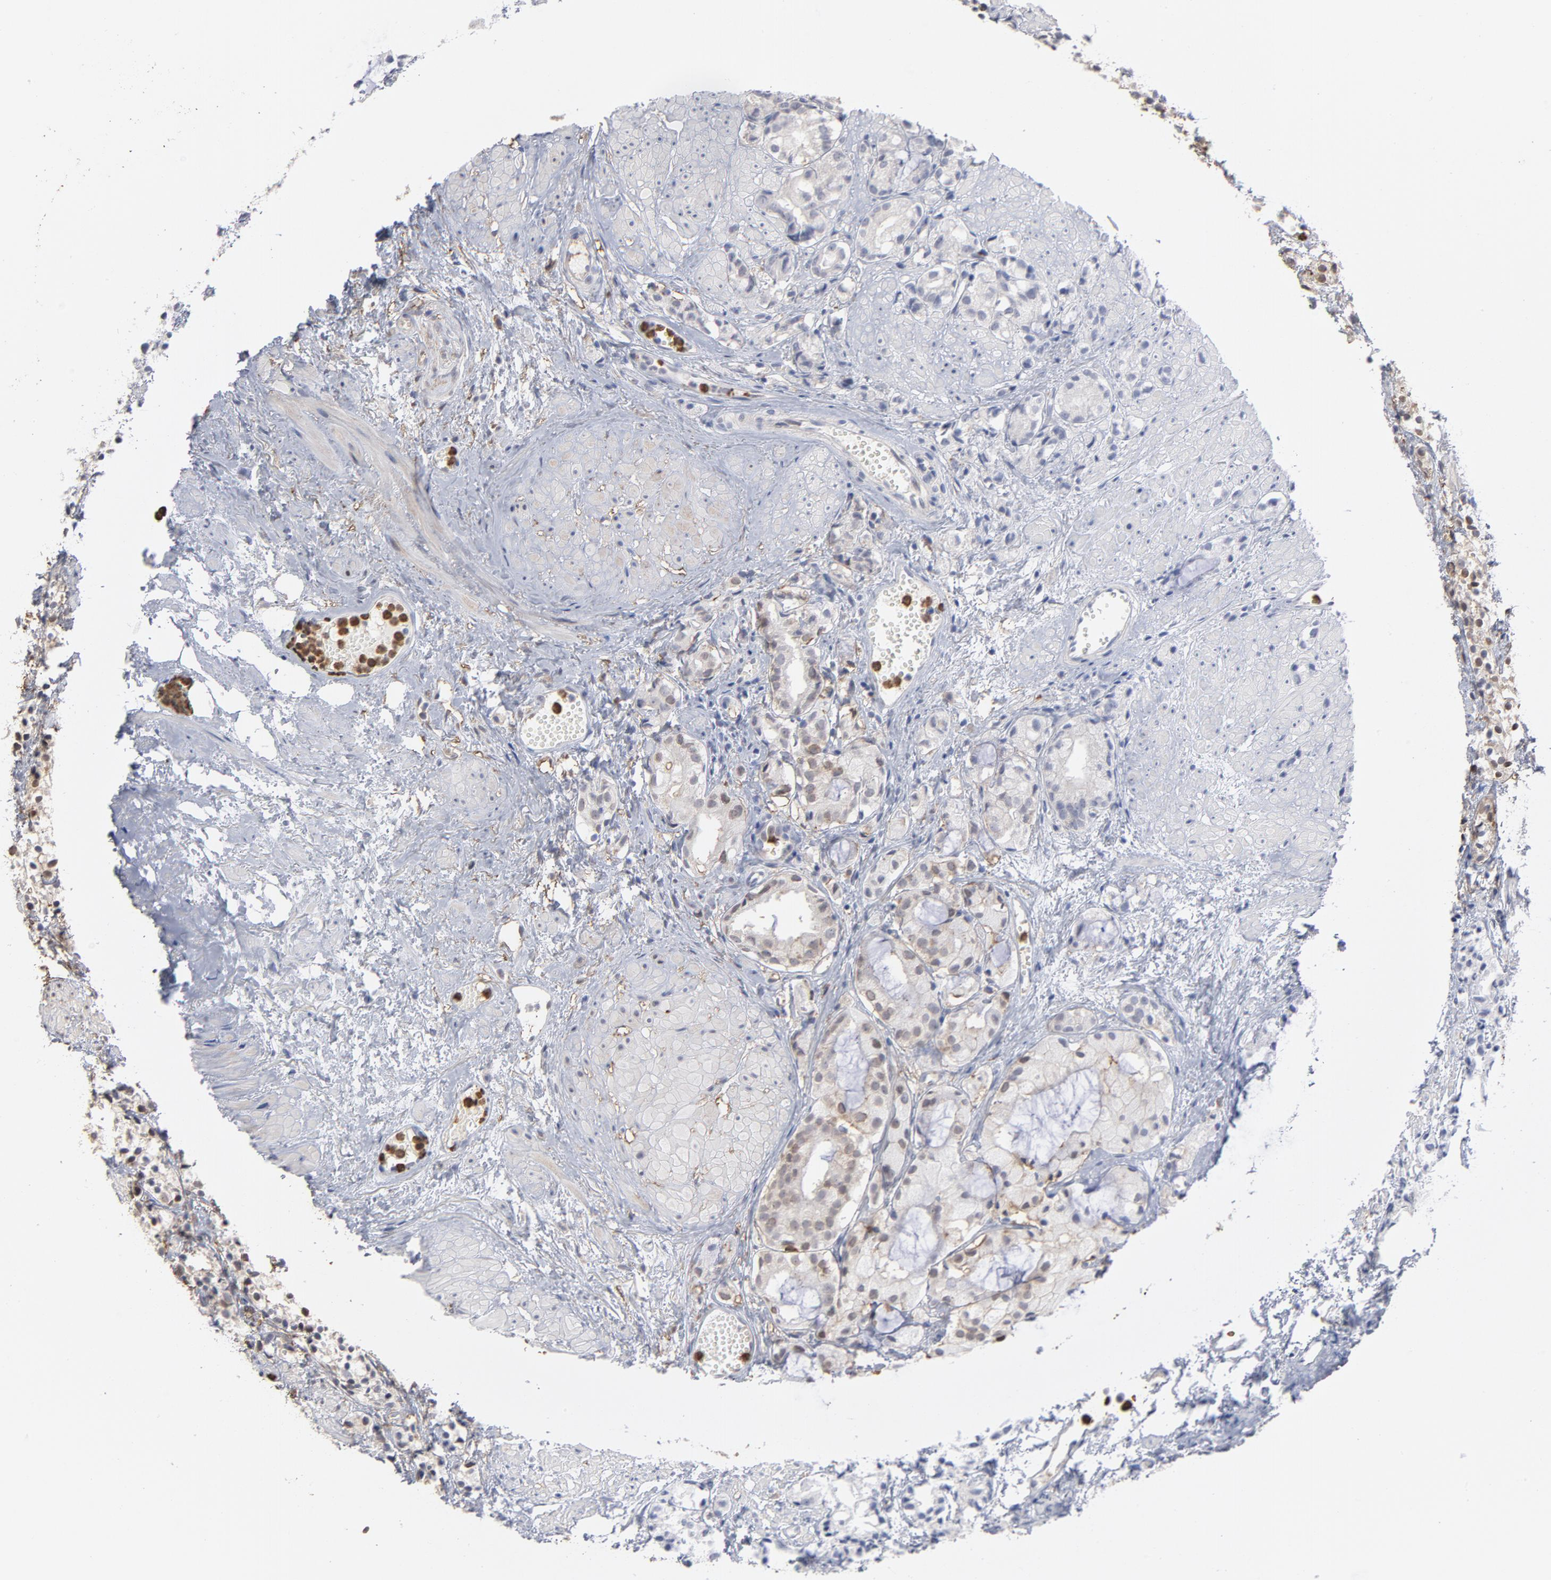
{"staining": {"intensity": "weak", "quantity": "<25%", "location": "cytoplasmic/membranous,nuclear"}, "tissue": "prostate cancer", "cell_type": "Tumor cells", "image_type": "cancer", "snomed": [{"axis": "morphology", "description": "Adenocarcinoma, High grade"}, {"axis": "topography", "description": "Prostate"}], "caption": "High power microscopy photomicrograph of an immunohistochemistry (IHC) micrograph of adenocarcinoma (high-grade) (prostate), revealing no significant positivity in tumor cells.", "gene": "PNMA1", "patient": {"sex": "male", "age": 85}}